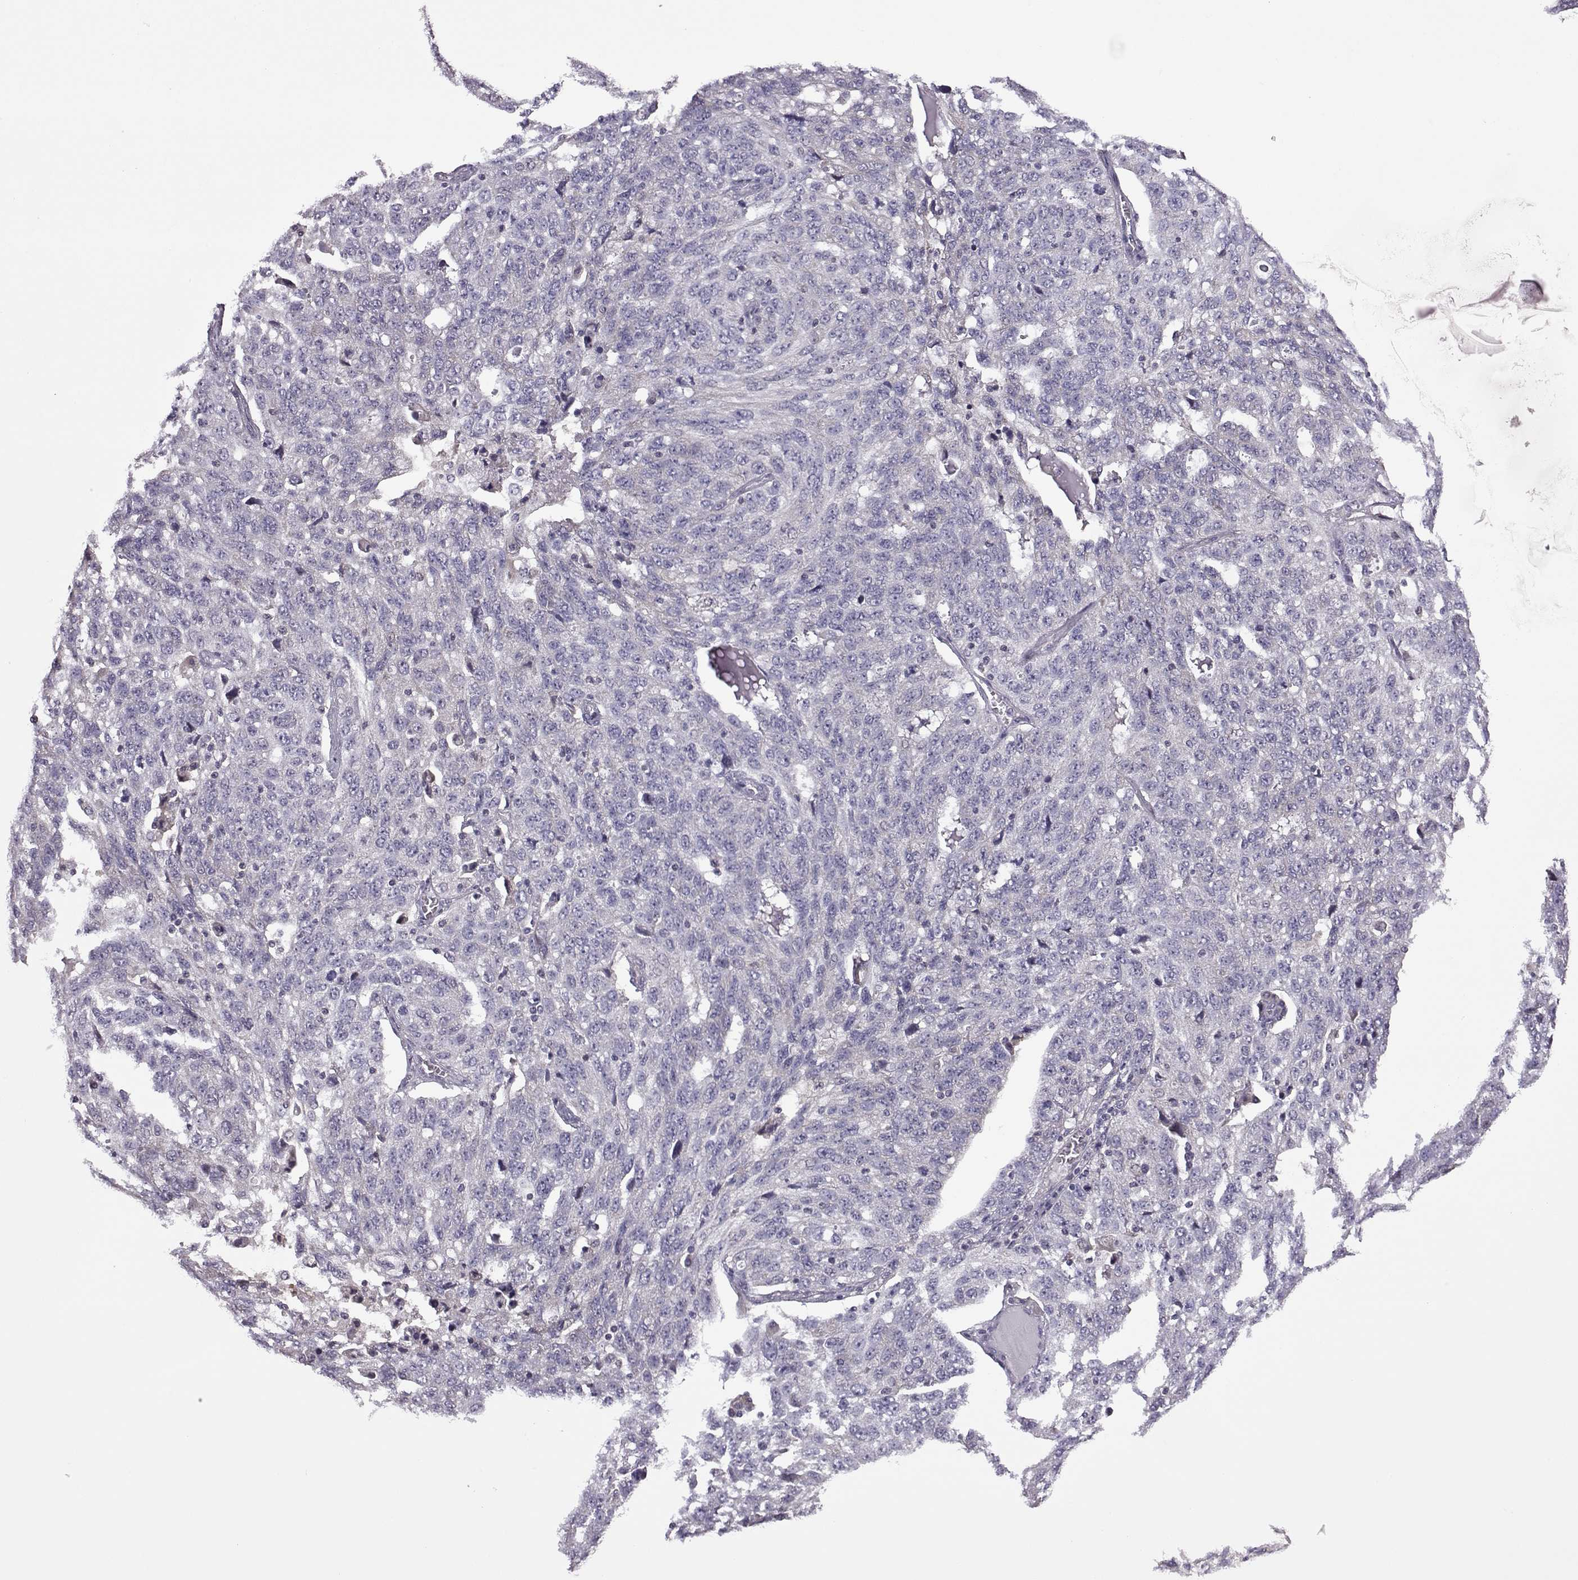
{"staining": {"intensity": "negative", "quantity": "none", "location": "none"}, "tissue": "ovarian cancer", "cell_type": "Tumor cells", "image_type": "cancer", "snomed": [{"axis": "morphology", "description": "Cystadenocarcinoma, serous, NOS"}, {"axis": "topography", "description": "Ovary"}], "caption": "Immunohistochemical staining of ovarian cancer demonstrates no significant expression in tumor cells.", "gene": "VGF", "patient": {"sex": "female", "age": 71}}